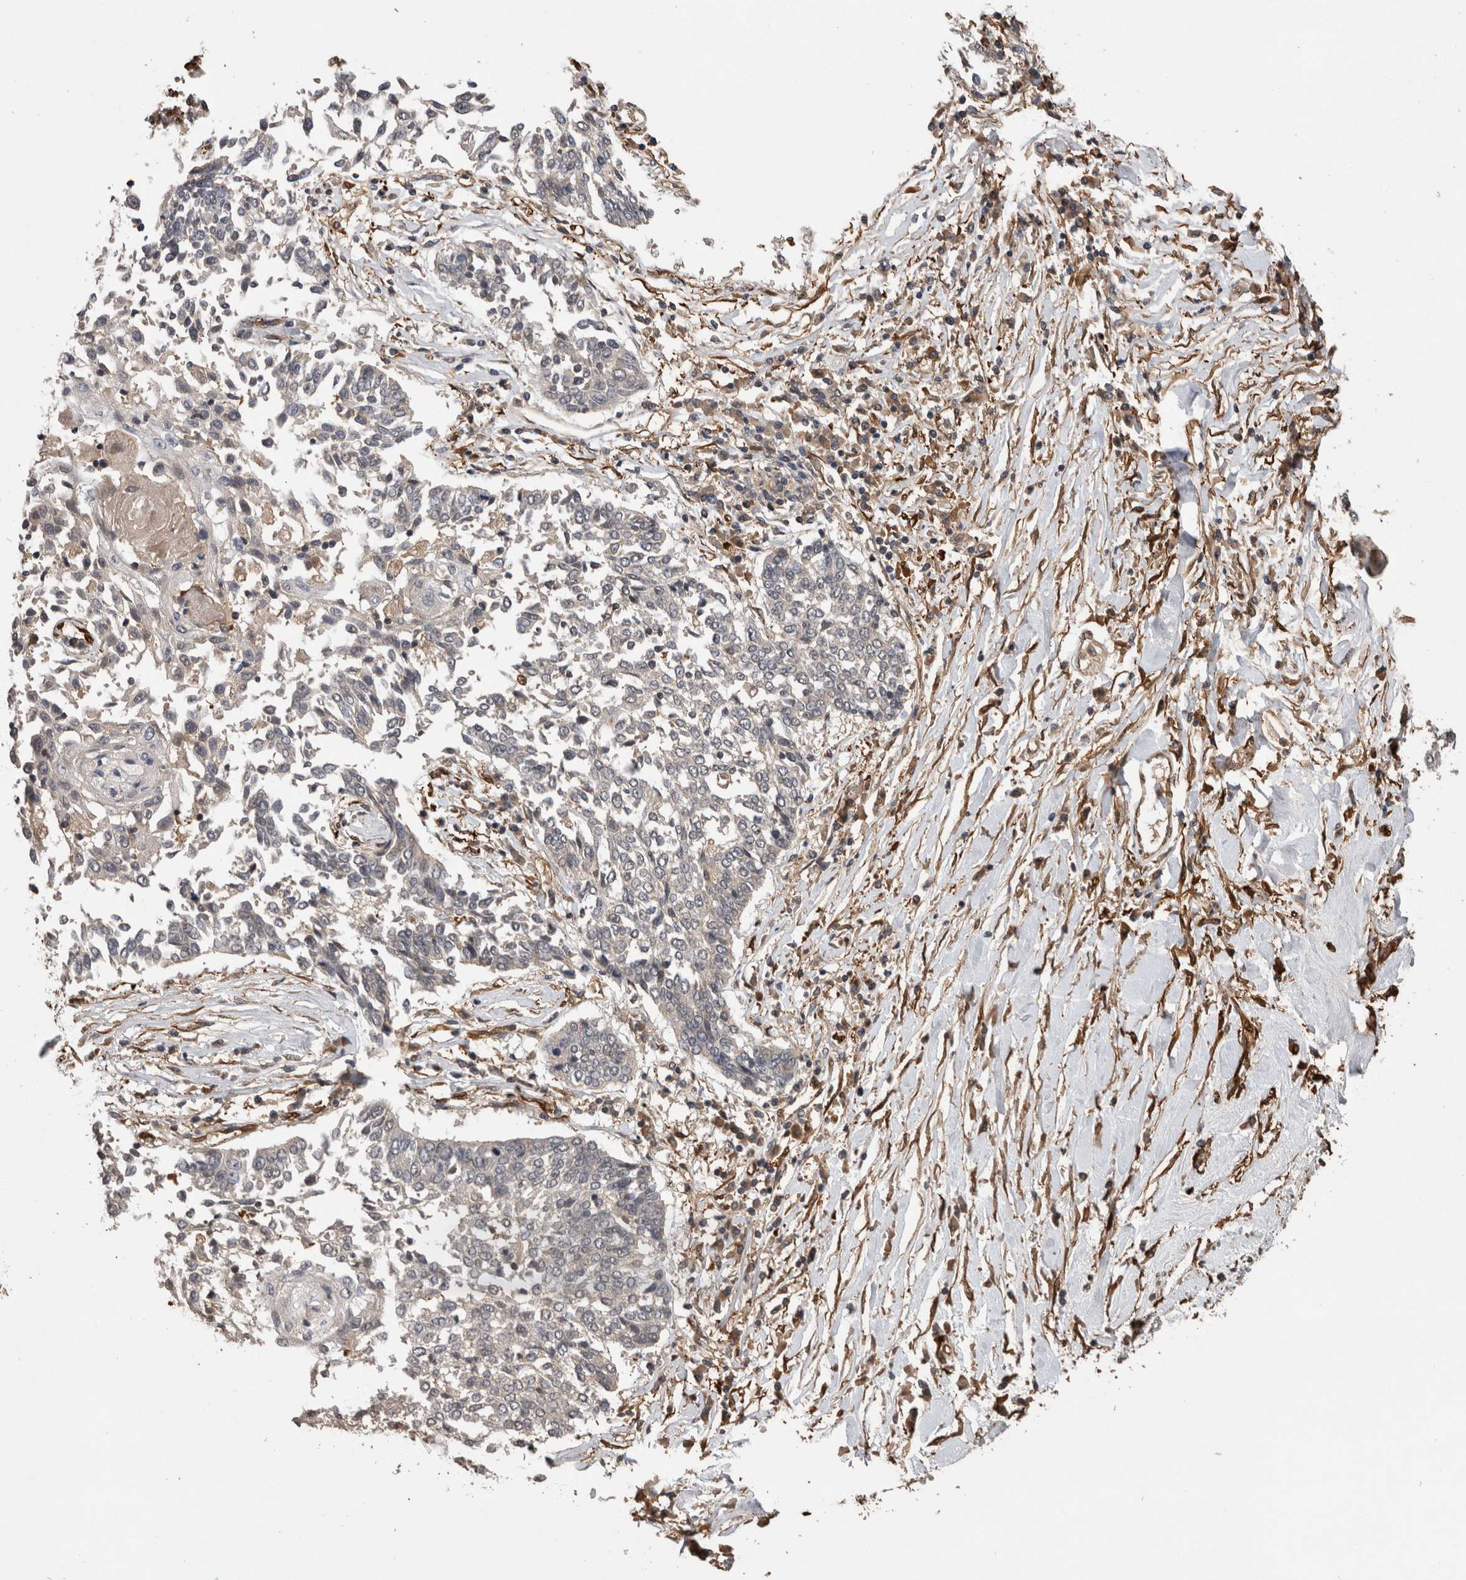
{"staining": {"intensity": "negative", "quantity": "none", "location": "none"}, "tissue": "lung cancer", "cell_type": "Tumor cells", "image_type": "cancer", "snomed": [{"axis": "morphology", "description": "Normal tissue, NOS"}, {"axis": "morphology", "description": "Squamous cell carcinoma, NOS"}, {"axis": "topography", "description": "Cartilage tissue"}, {"axis": "topography", "description": "Bronchus"}, {"axis": "topography", "description": "Lung"}, {"axis": "topography", "description": "Peripheral nerve tissue"}], "caption": "There is no significant positivity in tumor cells of lung cancer (squamous cell carcinoma).", "gene": "LXN", "patient": {"sex": "female", "age": 49}}